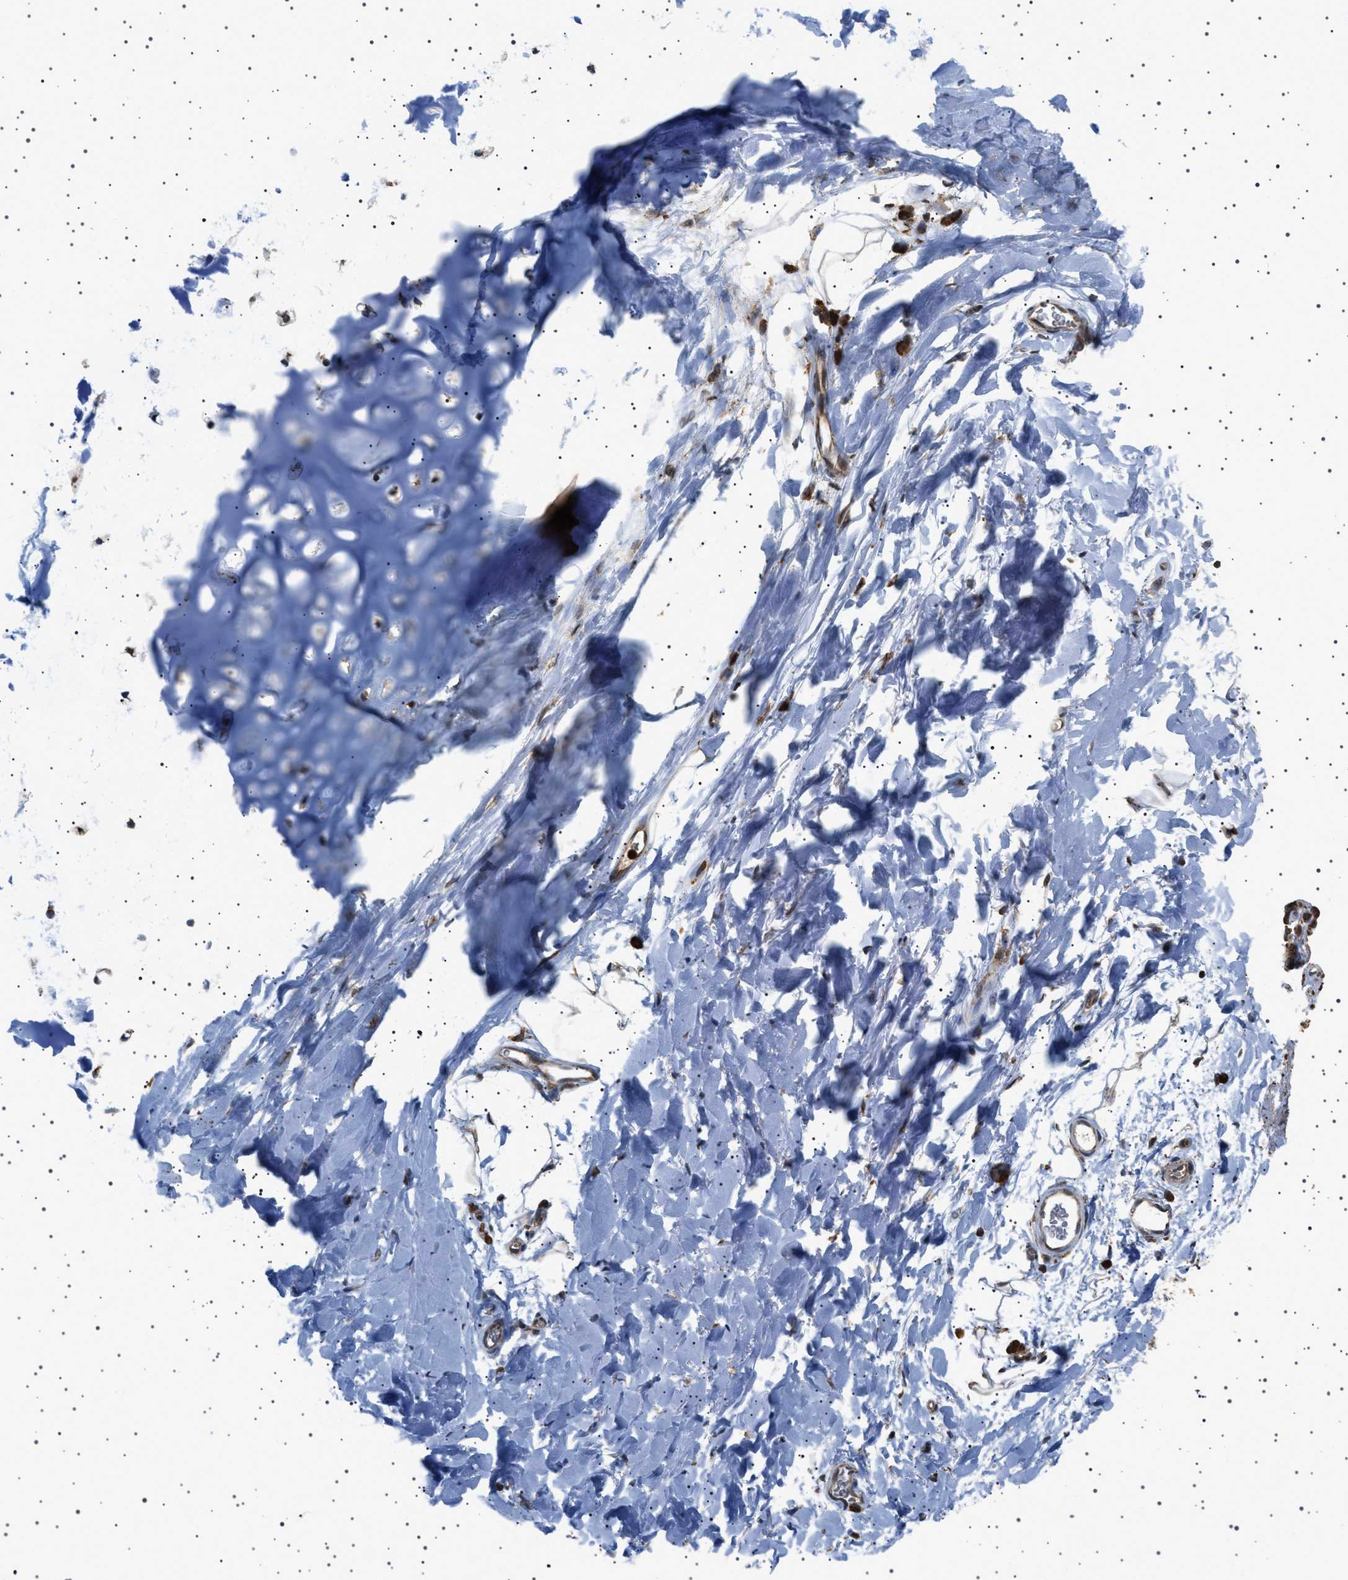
{"staining": {"intensity": "weak", "quantity": "25%-75%", "location": "cytoplasmic/membranous"}, "tissue": "adipose tissue", "cell_type": "Adipocytes", "image_type": "normal", "snomed": [{"axis": "morphology", "description": "Normal tissue, NOS"}, {"axis": "topography", "description": "Cartilage tissue"}, {"axis": "topography", "description": "Bronchus"}], "caption": "Immunohistochemistry (IHC) (DAB) staining of benign adipose tissue shows weak cytoplasmic/membranous protein positivity in approximately 25%-75% of adipocytes.", "gene": "MELK", "patient": {"sex": "female", "age": 53}}